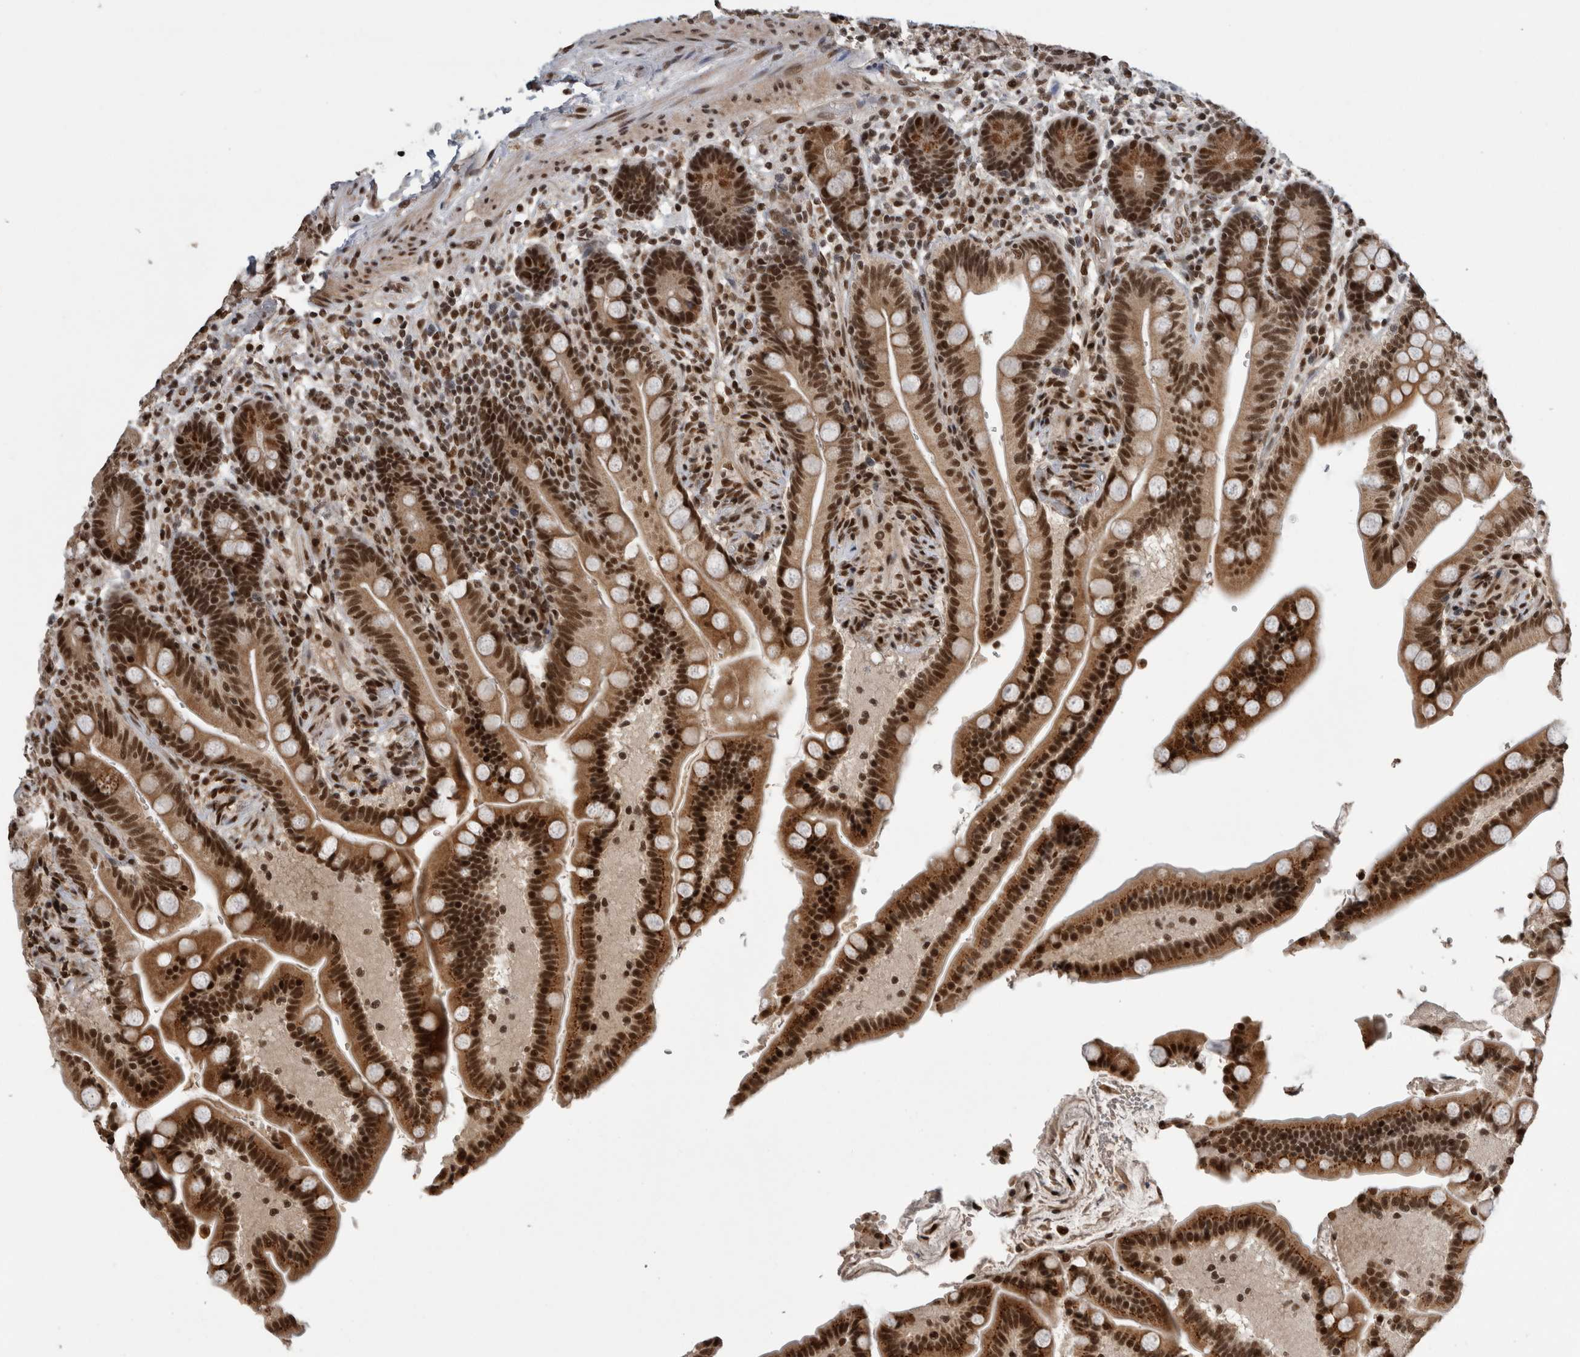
{"staining": {"intensity": "strong", "quantity": ">75%", "location": "nuclear"}, "tissue": "colon", "cell_type": "Endothelial cells", "image_type": "normal", "snomed": [{"axis": "morphology", "description": "Normal tissue, NOS"}, {"axis": "topography", "description": "Smooth muscle"}, {"axis": "topography", "description": "Colon"}], "caption": "Protein positivity by immunohistochemistry displays strong nuclear staining in approximately >75% of endothelial cells in benign colon.", "gene": "CPSF2", "patient": {"sex": "male", "age": 73}}